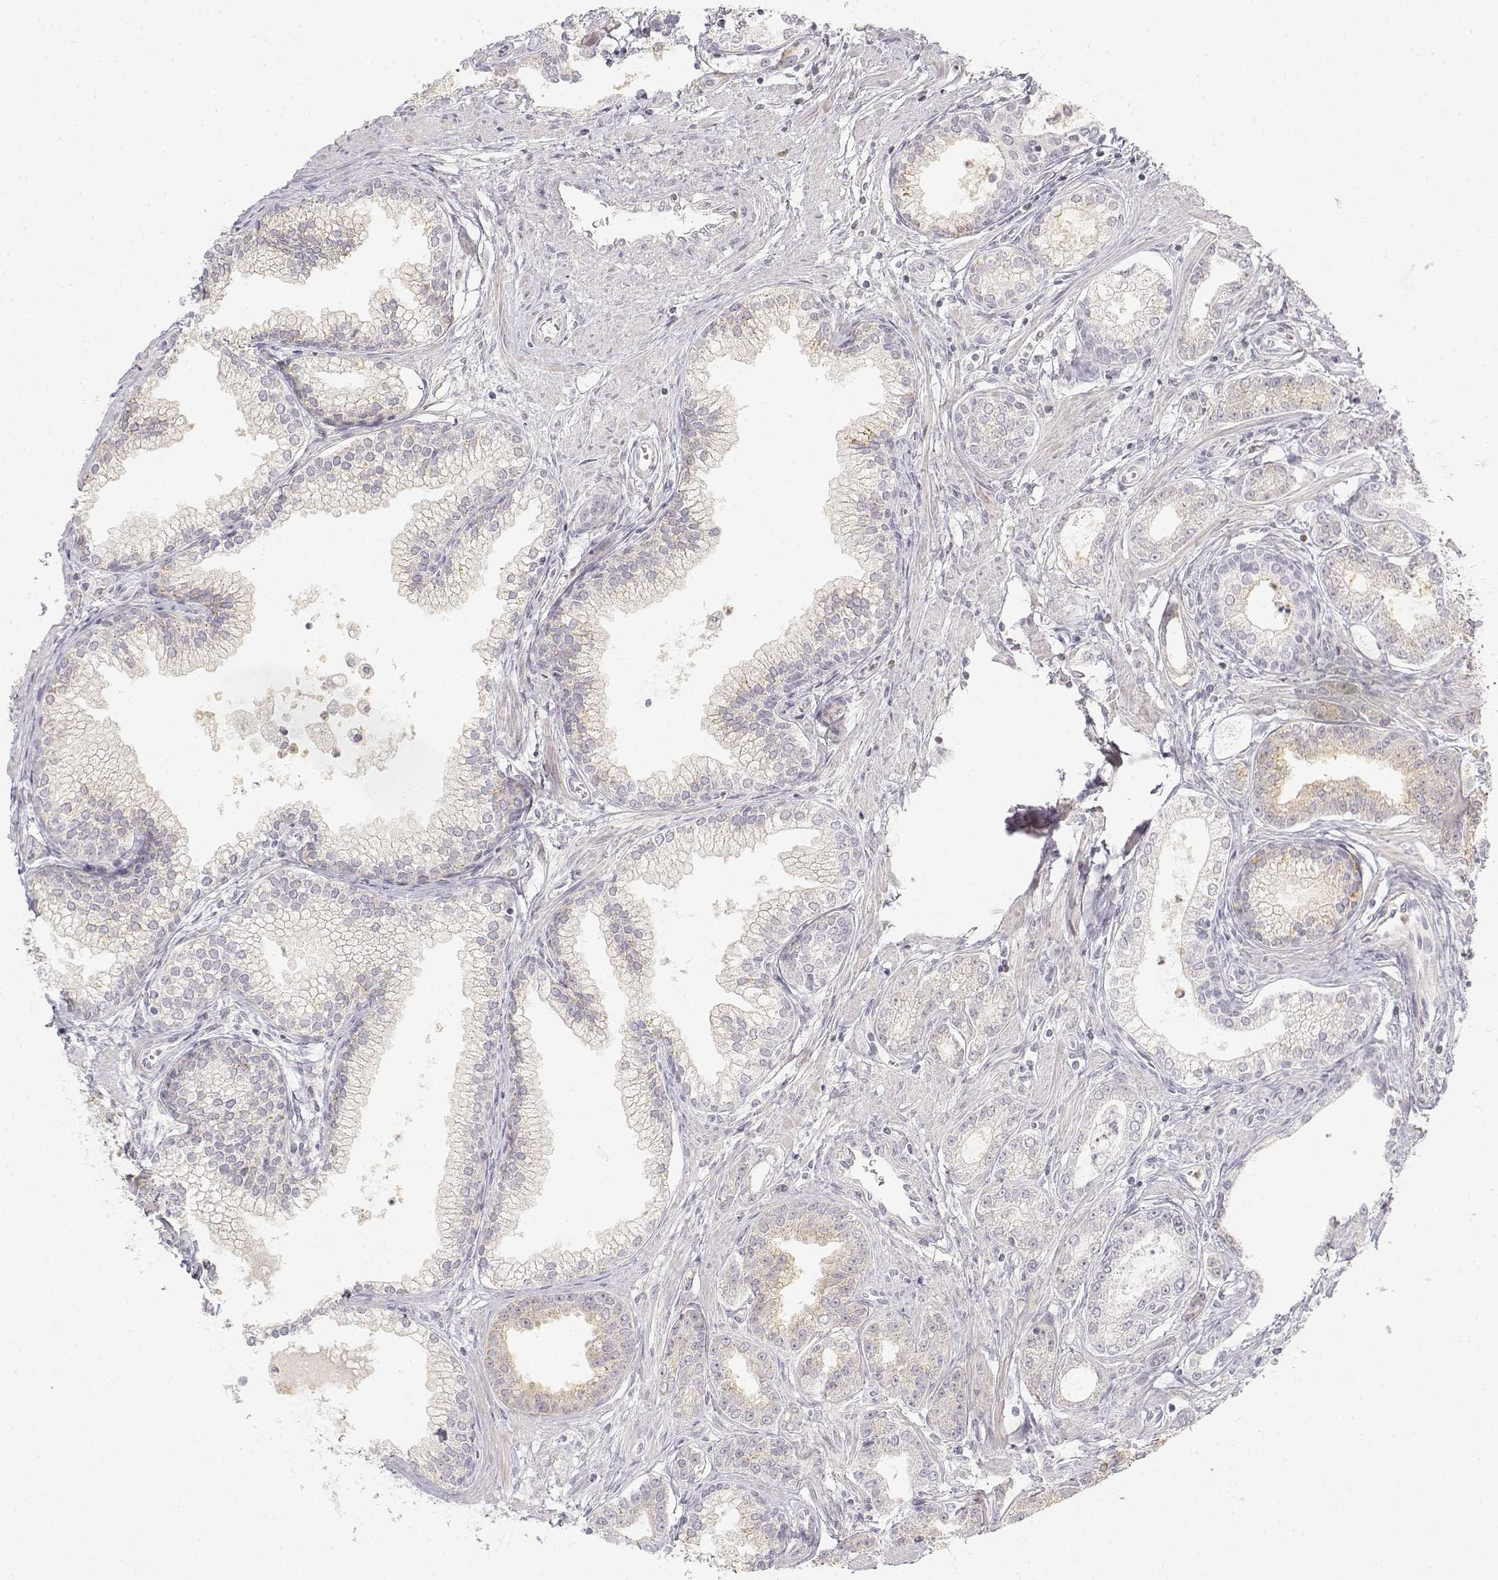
{"staining": {"intensity": "negative", "quantity": "none", "location": "none"}, "tissue": "prostate cancer", "cell_type": "Tumor cells", "image_type": "cancer", "snomed": [{"axis": "morphology", "description": "Adenocarcinoma, NOS"}, {"axis": "topography", "description": "Prostate"}], "caption": "Tumor cells are negative for brown protein staining in prostate cancer. (DAB (3,3'-diaminobenzidine) immunohistochemistry, high magnification).", "gene": "GLIPR1L2", "patient": {"sex": "male", "age": 71}}